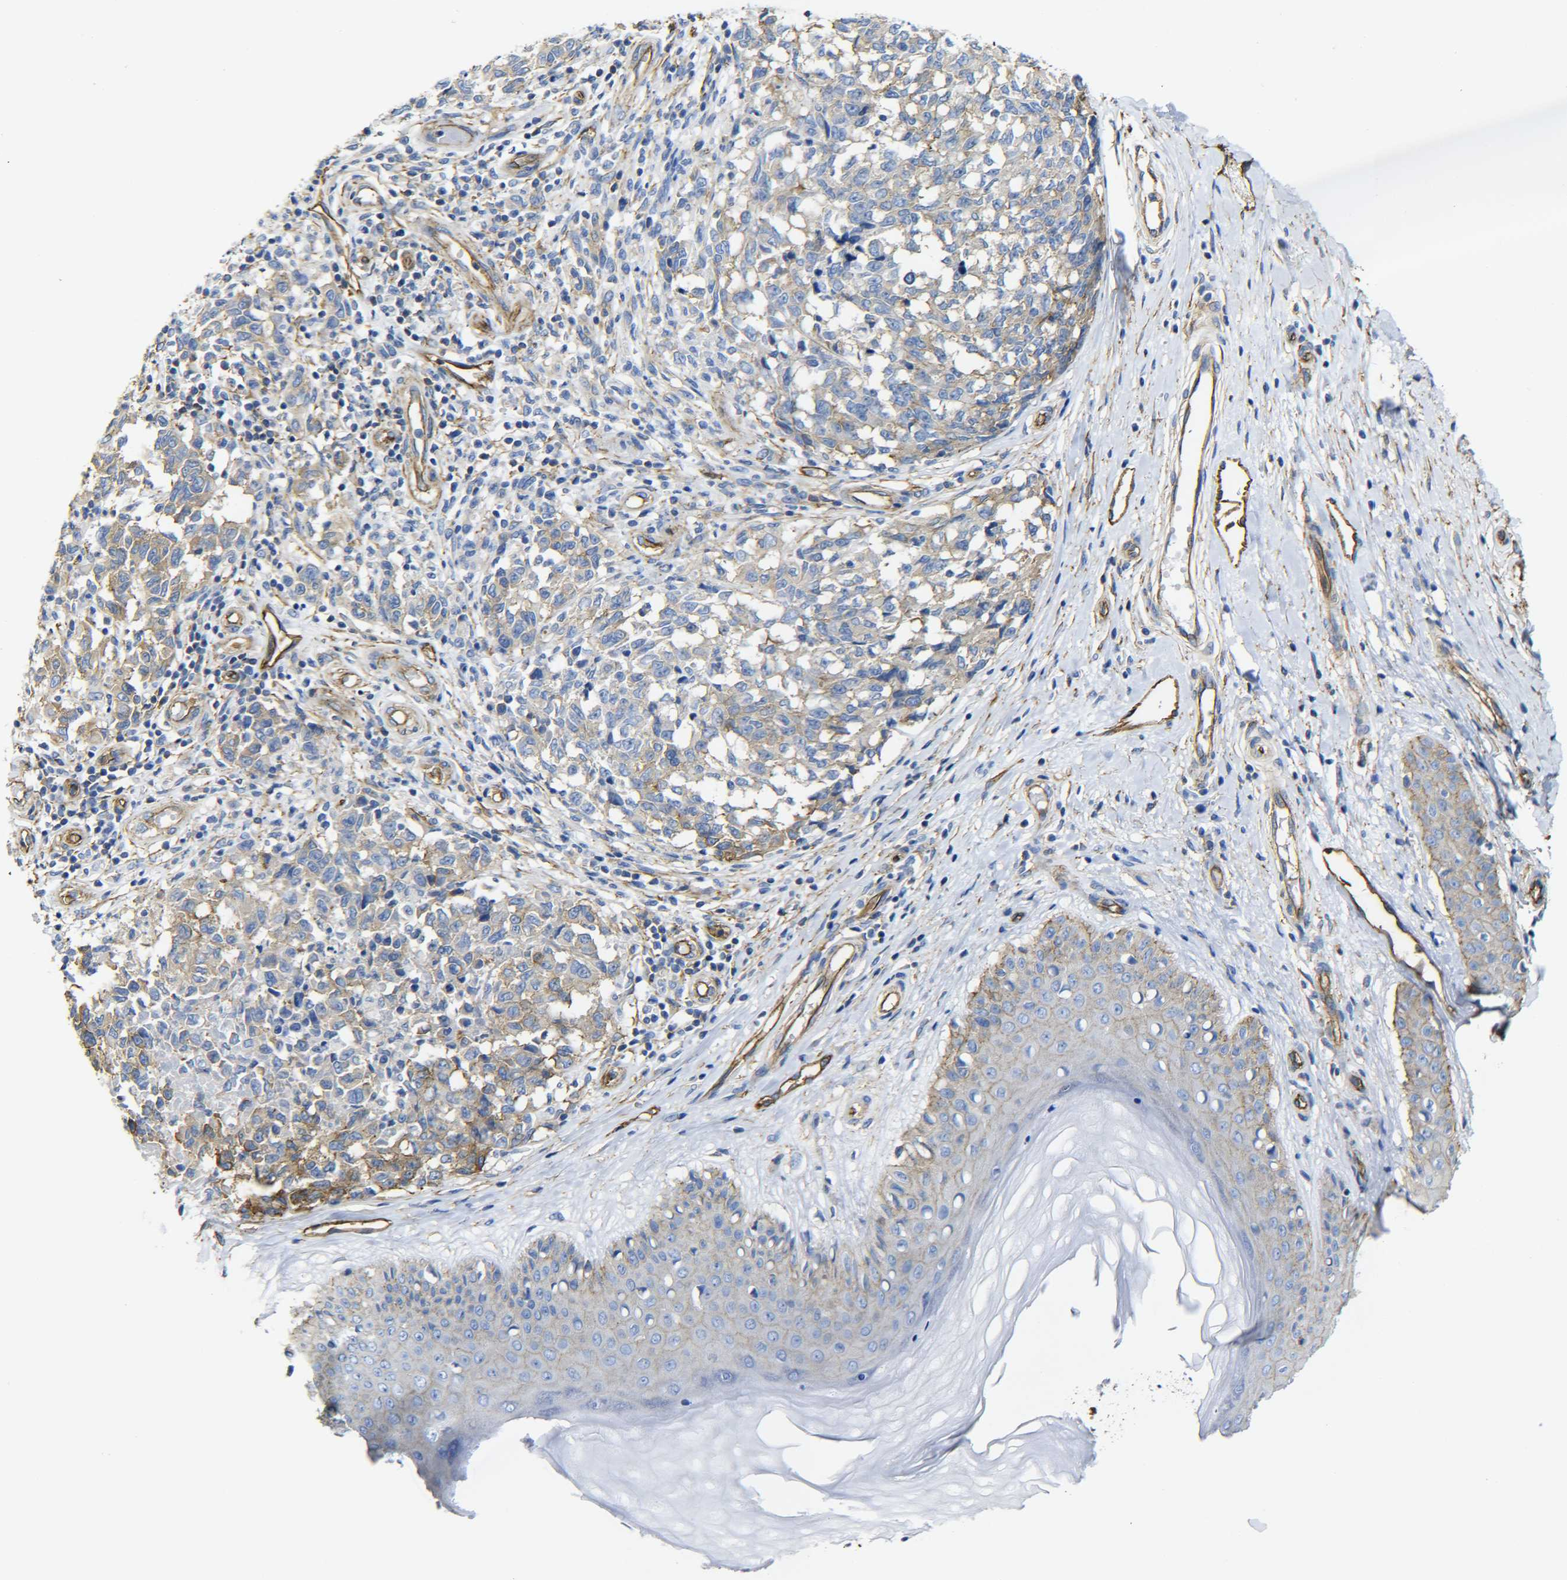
{"staining": {"intensity": "moderate", "quantity": "25%-75%", "location": "cytoplasmic/membranous"}, "tissue": "melanoma", "cell_type": "Tumor cells", "image_type": "cancer", "snomed": [{"axis": "morphology", "description": "Malignant melanoma, NOS"}, {"axis": "topography", "description": "Skin"}], "caption": "Protein expression analysis of human melanoma reveals moderate cytoplasmic/membranous staining in approximately 25%-75% of tumor cells.", "gene": "SPTBN1", "patient": {"sex": "female", "age": 64}}